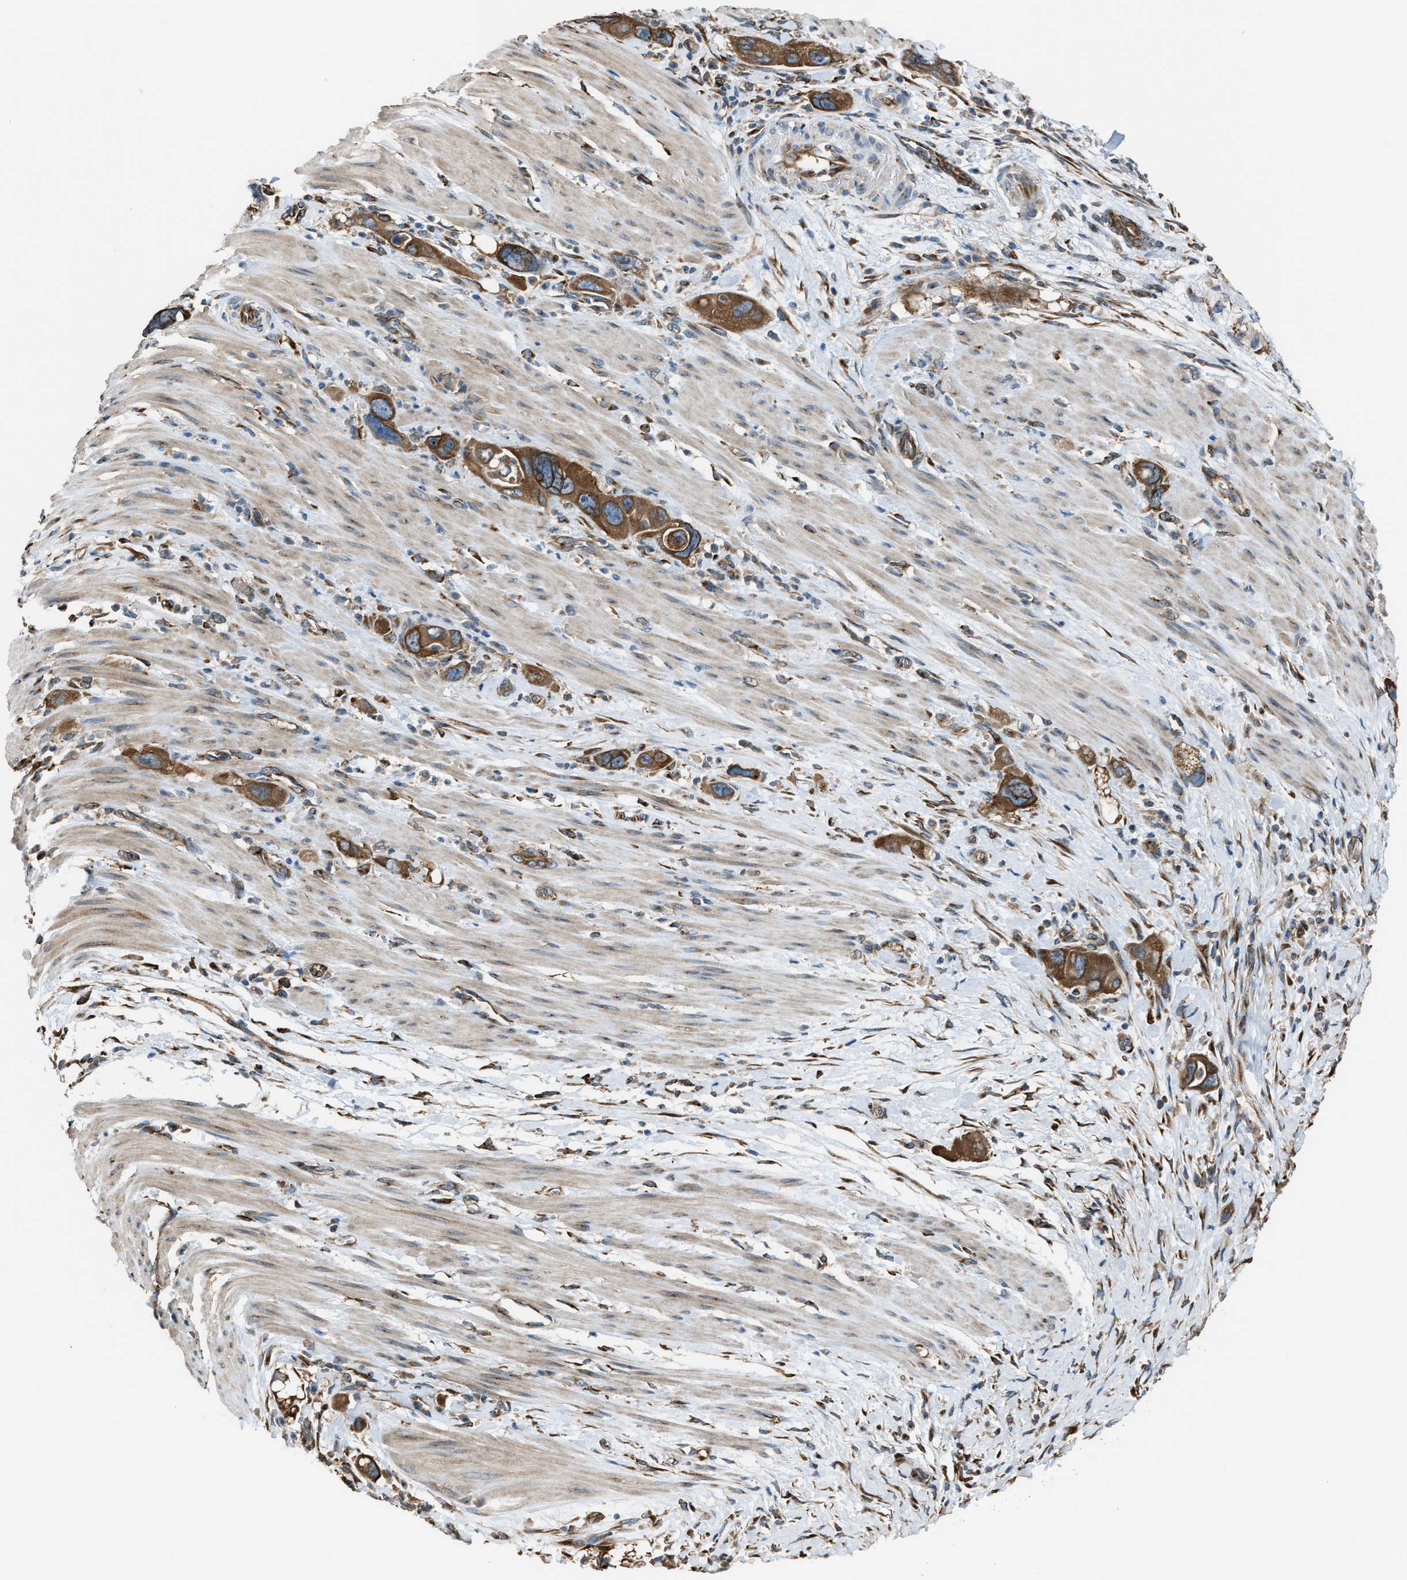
{"staining": {"intensity": "moderate", "quantity": ">75%", "location": "cytoplasmic/membranous"}, "tissue": "pancreatic cancer", "cell_type": "Tumor cells", "image_type": "cancer", "snomed": [{"axis": "morphology", "description": "Adenocarcinoma, NOS"}, {"axis": "topography", "description": "Pancreas"}], "caption": "Human adenocarcinoma (pancreatic) stained with a protein marker demonstrates moderate staining in tumor cells.", "gene": "TRPC1", "patient": {"sex": "female", "age": 70}}